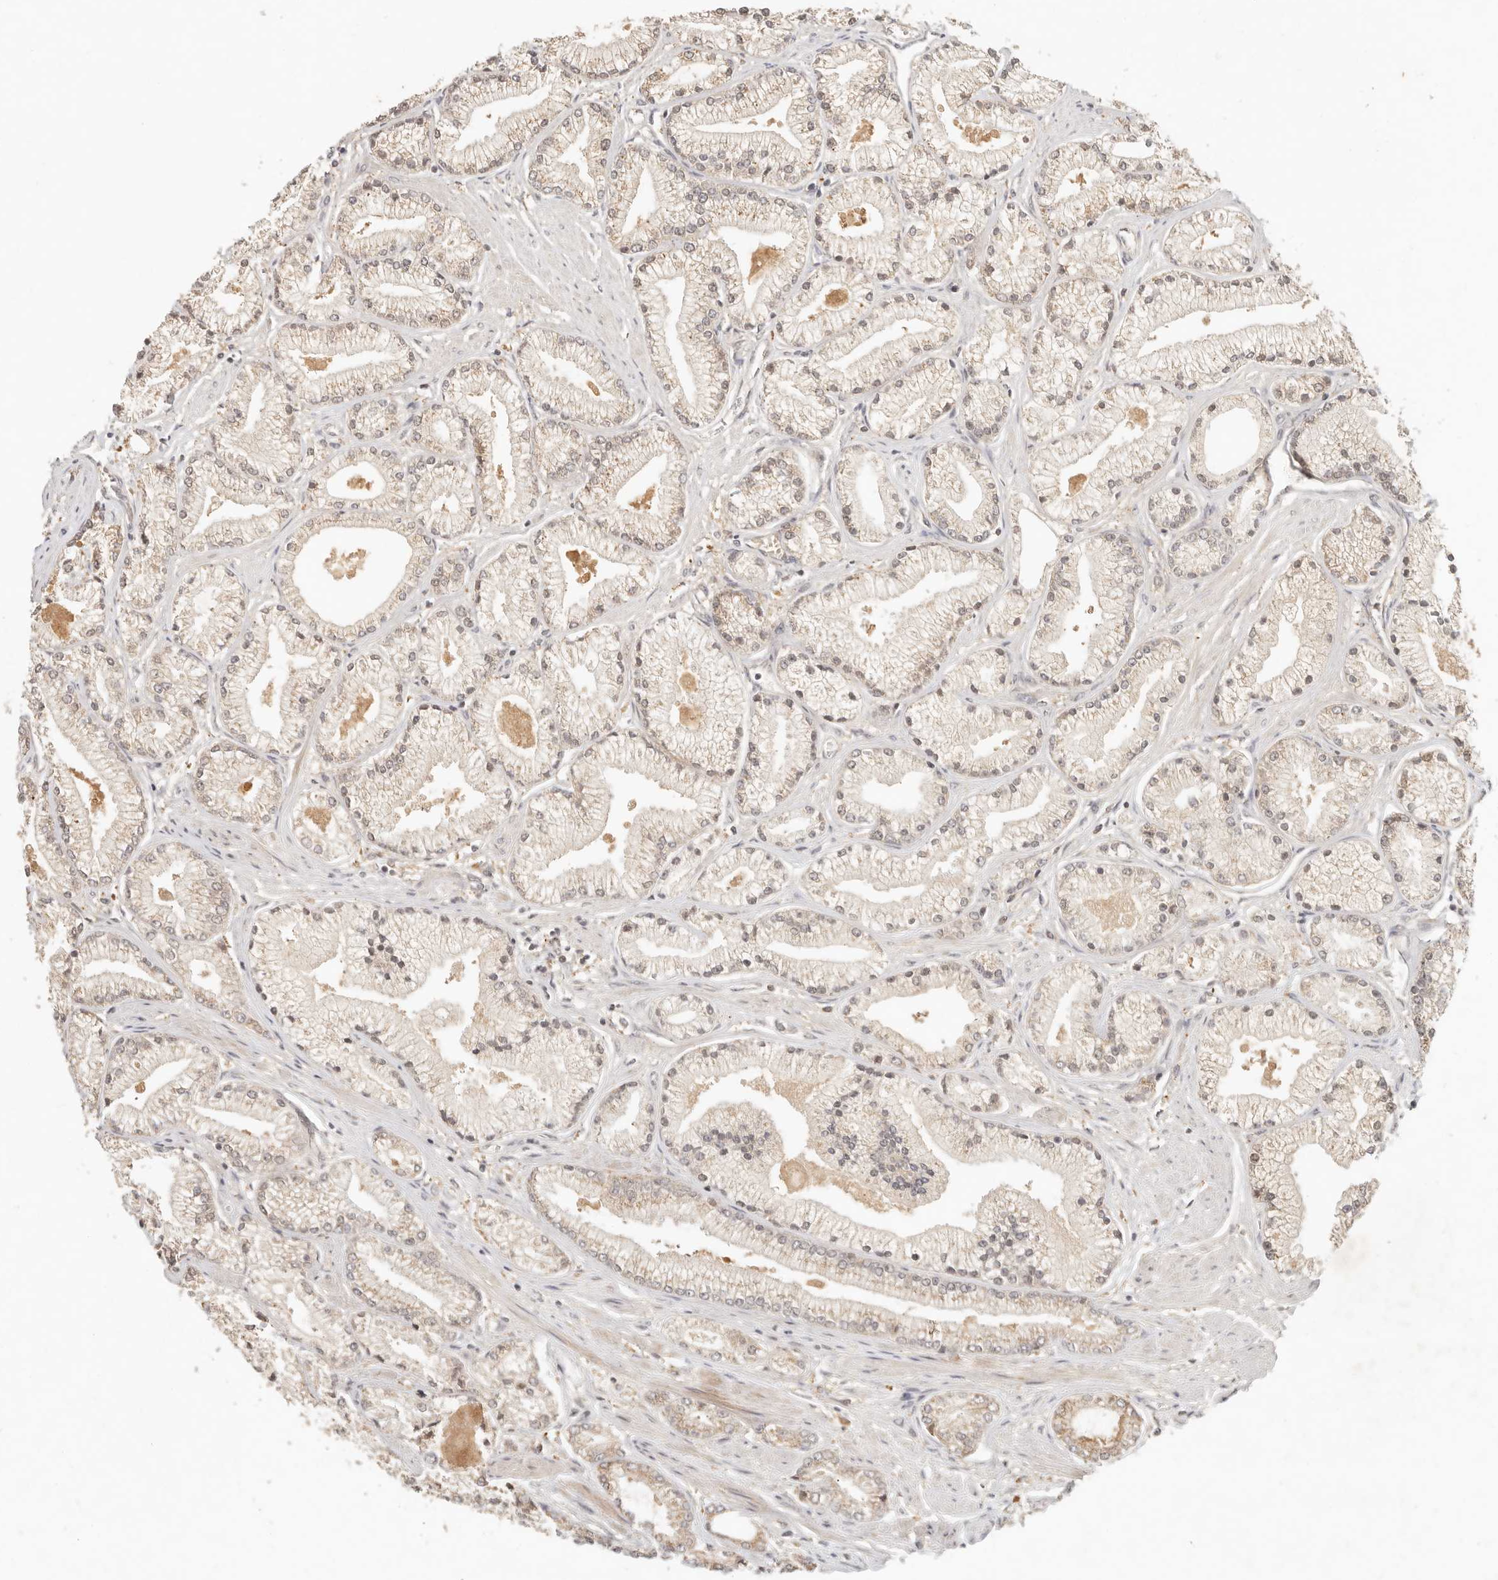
{"staining": {"intensity": "weak", "quantity": ">75%", "location": "cytoplasmic/membranous,nuclear"}, "tissue": "prostate cancer", "cell_type": "Tumor cells", "image_type": "cancer", "snomed": [{"axis": "morphology", "description": "Adenocarcinoma, High grade"}, {"axis": "topography", "description": "Prostate"}], "caption": "This is a micrograph of immunohistochemistry (IHC) staining of high-grade adenocarcinoma (prostate), which shows weak expression in the cytoplasmic/membranous and nuclear of tumor cells.", "gene": "INTS11", "patient": {"sex": "male", "age": 50}}